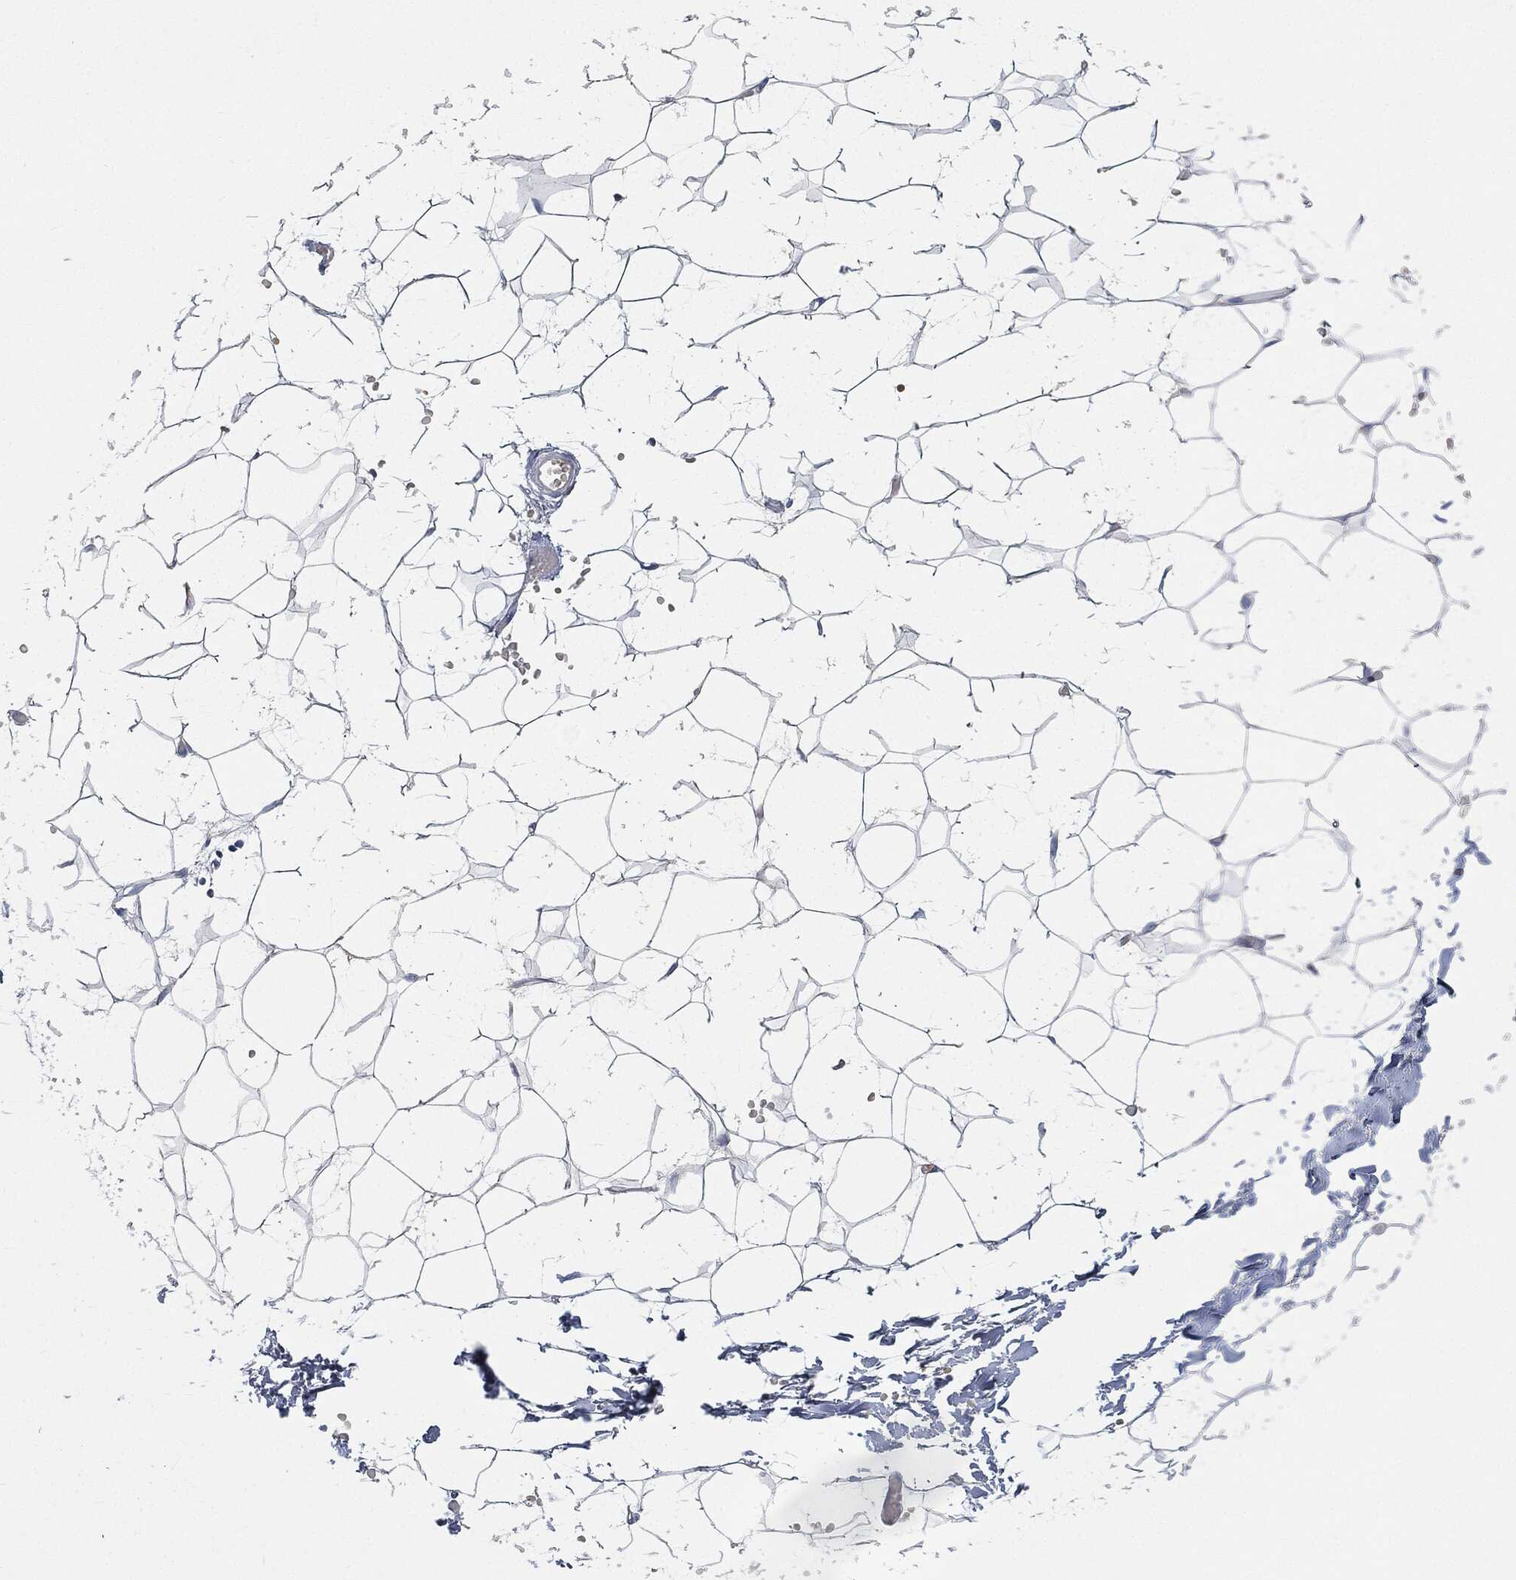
{"staining": {"intensity": "negative", "quantity": "none", "location": "none"}, "tissue": "adipose tissue", "cell_type": "Adipocytes", "image_type": "normal", "snomed": [{"axis": "morphology", "description": "Normal tissue, NOS"}, {"axis": "topography", "description": "Skin"}, {"axis": "topography", "description": "Peripheral nerve tissue"}], "caption": "High magnification brightfield microscopy of unremarkable adipose tissue stained with DAB (3,3'-diaminobenzidine) (brown) and counterstained with hematoxylin (blue): adipocytes show no significant positivity. Nuclei are stained in blue.", "gene": "IGLV6", "patient": {"sex": "female", "age": 56}}